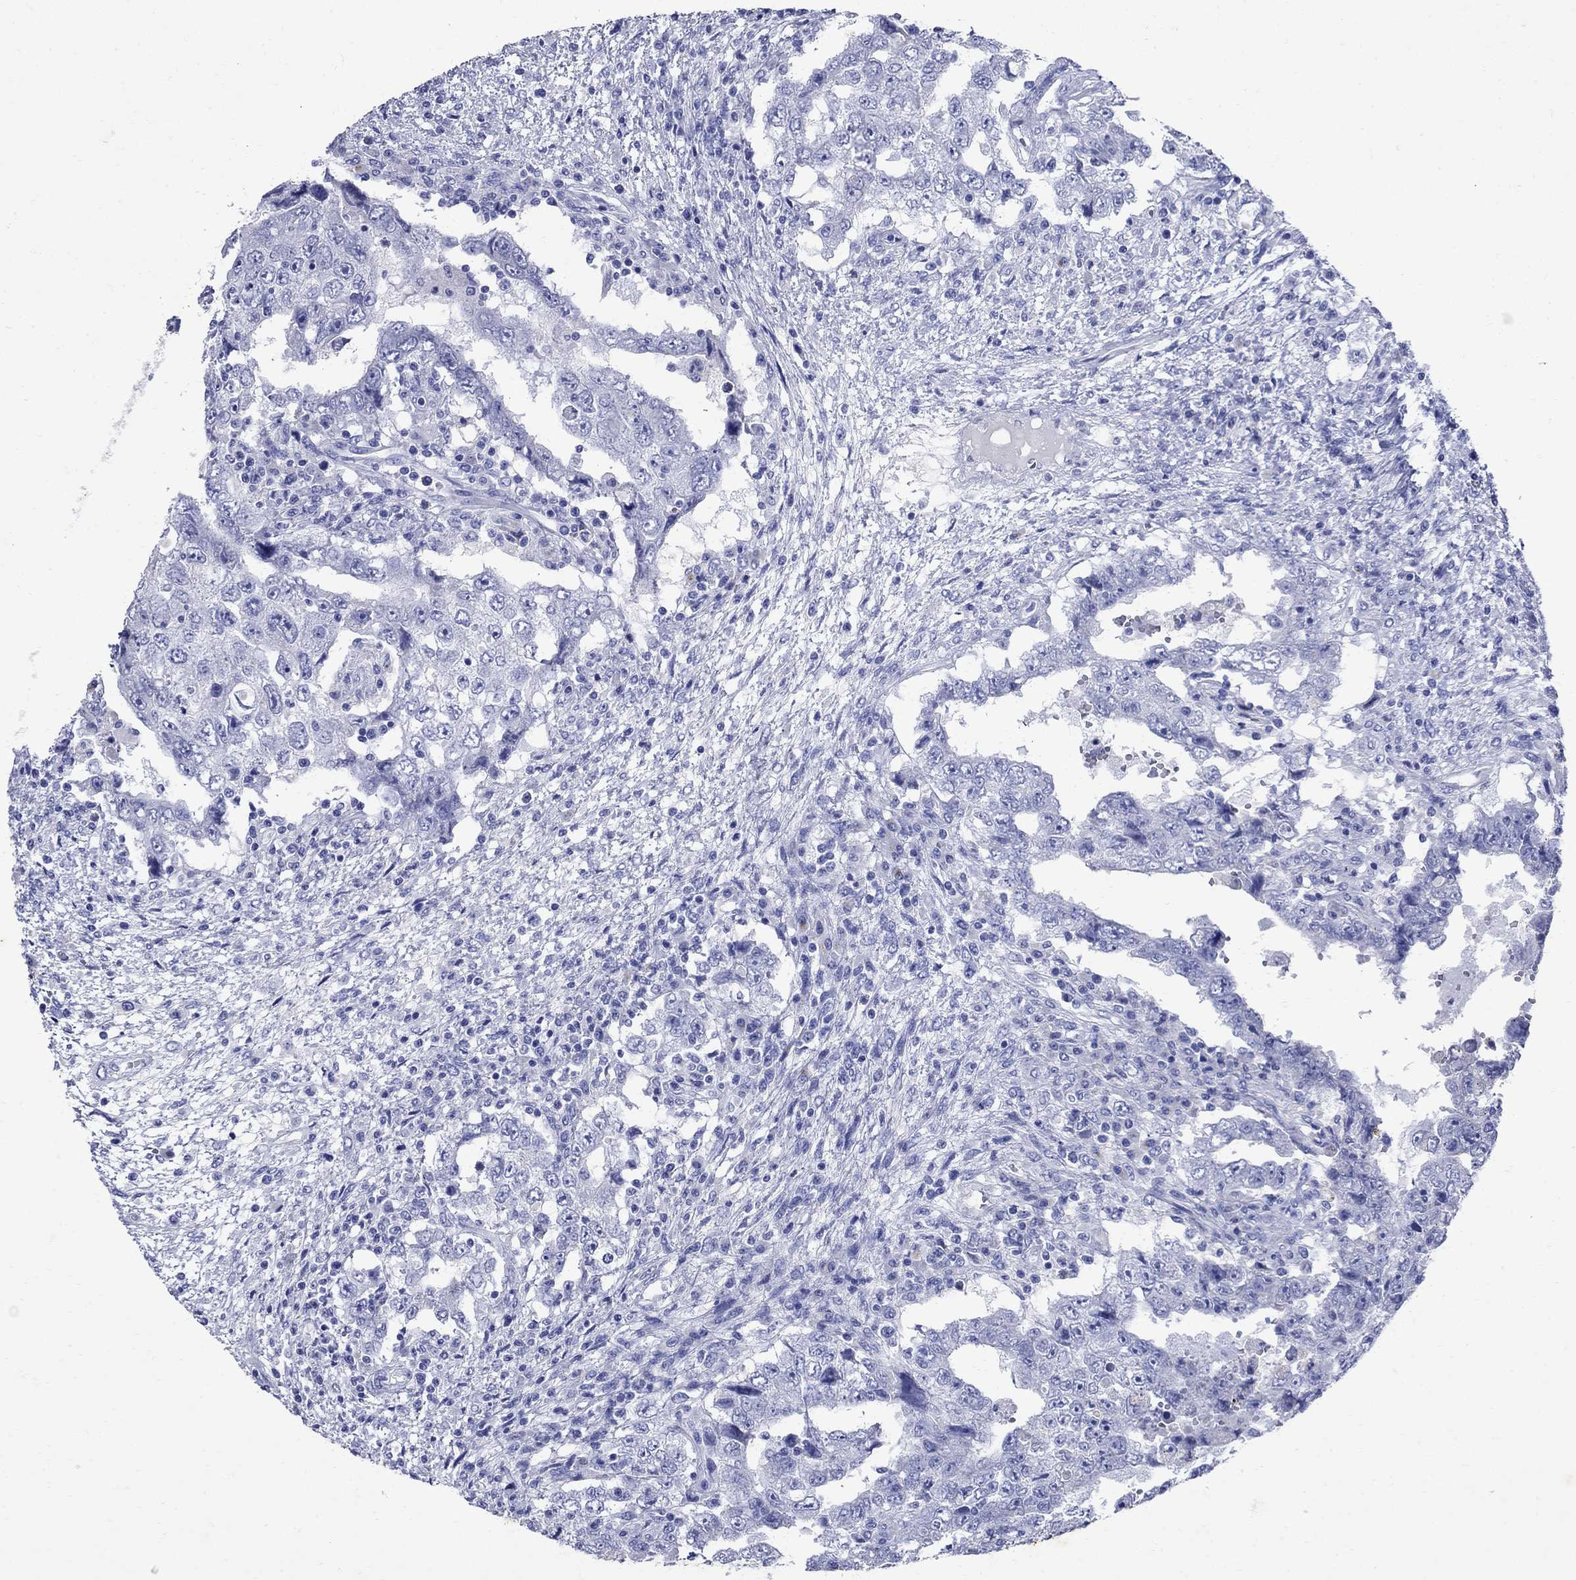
{"staining": {"intensity": "negative", "quantity": "none", "location": "none"}, "tissue": "testis cancer", "cell_type": "Tumor cells", "image_type": "cancer", "snomed": [{"axis": "morphology", "description": "Carcinoma, Embryonal, NOS"}, {"axis": "topography", "description": "Testis"}], "caption": "Testis embryonal carcinoma was stained to show a protein in brown. There is no significant positivity in tumor cells. (Stains: DAB (3,3'-diaminobenzidine) IHC with hematoxylin counter stain, Microscopy: brightfield microscopy at high magnification).", "gene": "CD1A", "patient": {"sex": "male", "age": 26}}